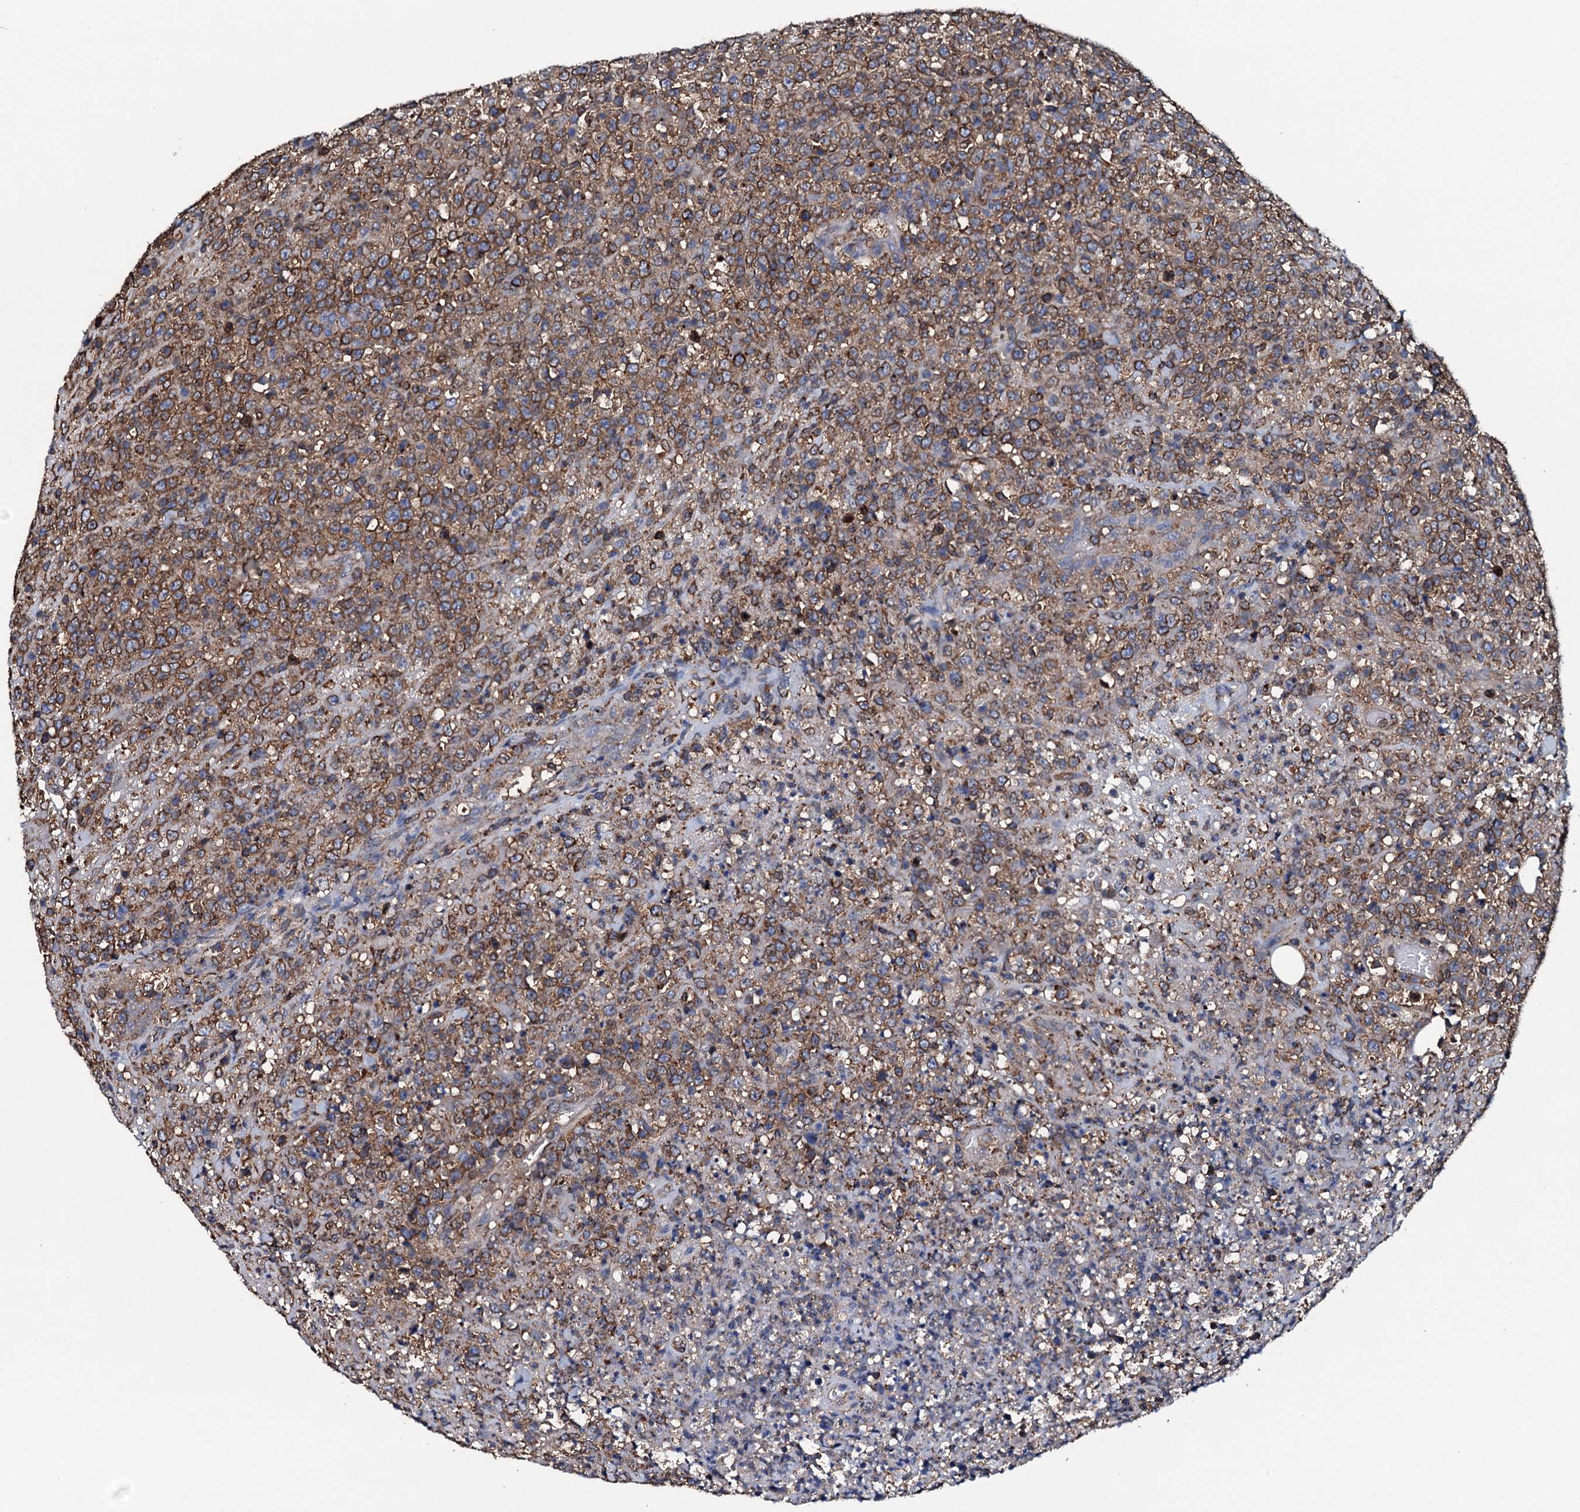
{"staining": {"intensity": "moderate", "quantity": "25%-75%", "location": "cytoplasmic/membranous"}, "tissue": "lymphoma", "cell_type": "Tumor cells", "image_type": "cancer", "snomed": [{"axis": "morphology", "description": "Malignant lymphoma, non-Hodgkin's type, High grade"}, {"axis": "topography", "description": "Colon"}], "caption": "An image showing moderate cytoplasmic/membranous staining in about 25%-75% of tumor cells in lymphoma, as visualized by brown immunohistochemical staining.", "gene": "MS4A4E", "patient": {"sex": "female", "age": 53}}